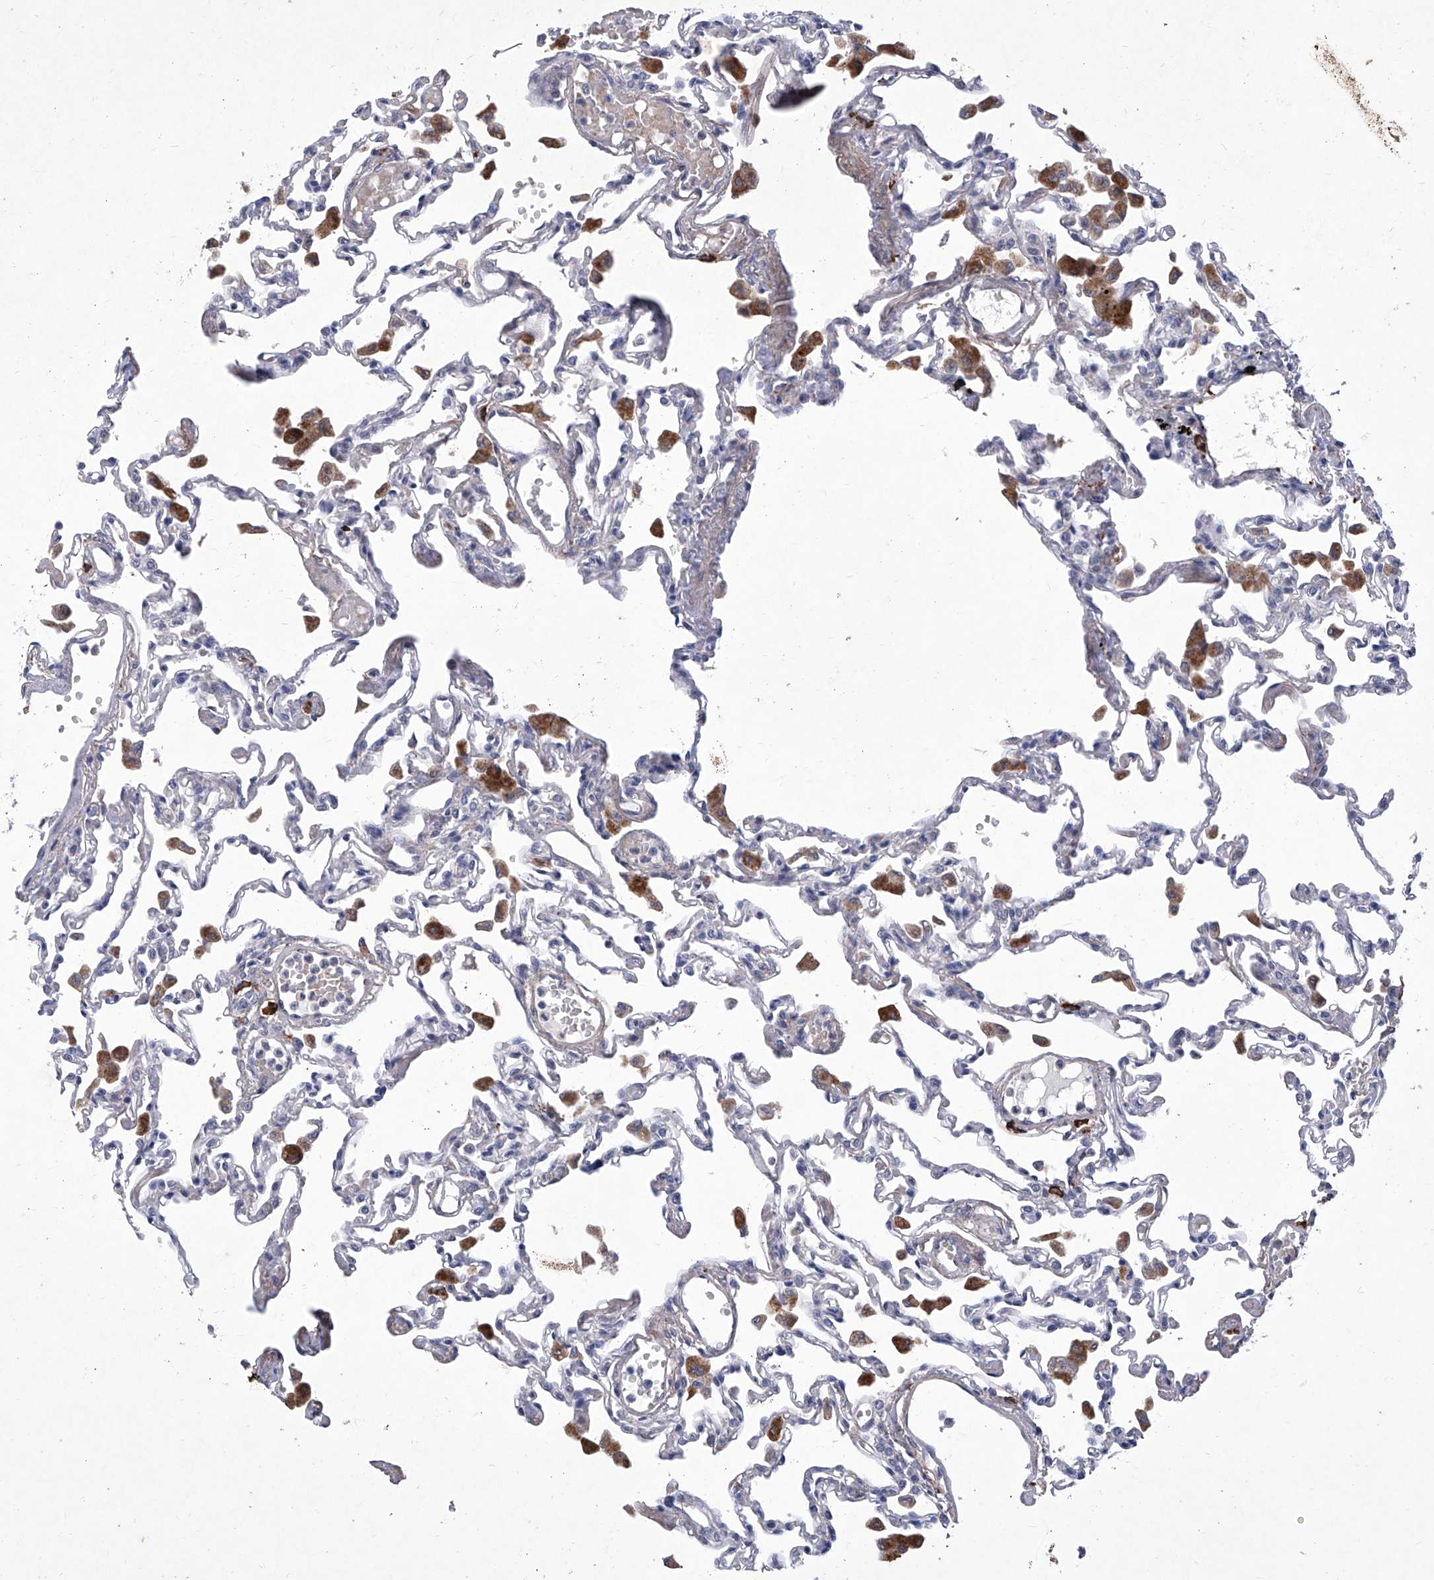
{"staining": {"intensity": "negative", "quantity": "none", "location": "none"}, "tissue": "lung", "cell_type": "Alveolar cells", "image_type": "normal", "snomed": [{"axis": "morphology", "description": "Normal tissue, NOS"}, {"axis": "topography", "description": "Bronchus"}, {"axis": "topography", "description": "Lung"}], "caption": "Immunohistochemistry (IHC) of unremarkable lung reveals no expression in alveolar cells. (DAB (3,3'-diaminobenzidine) immunohistochemistry visualized using brightfield microscopy, high magnification).", "gene": "IFNL2", "patient": {"sex": "female", "age": 49}}